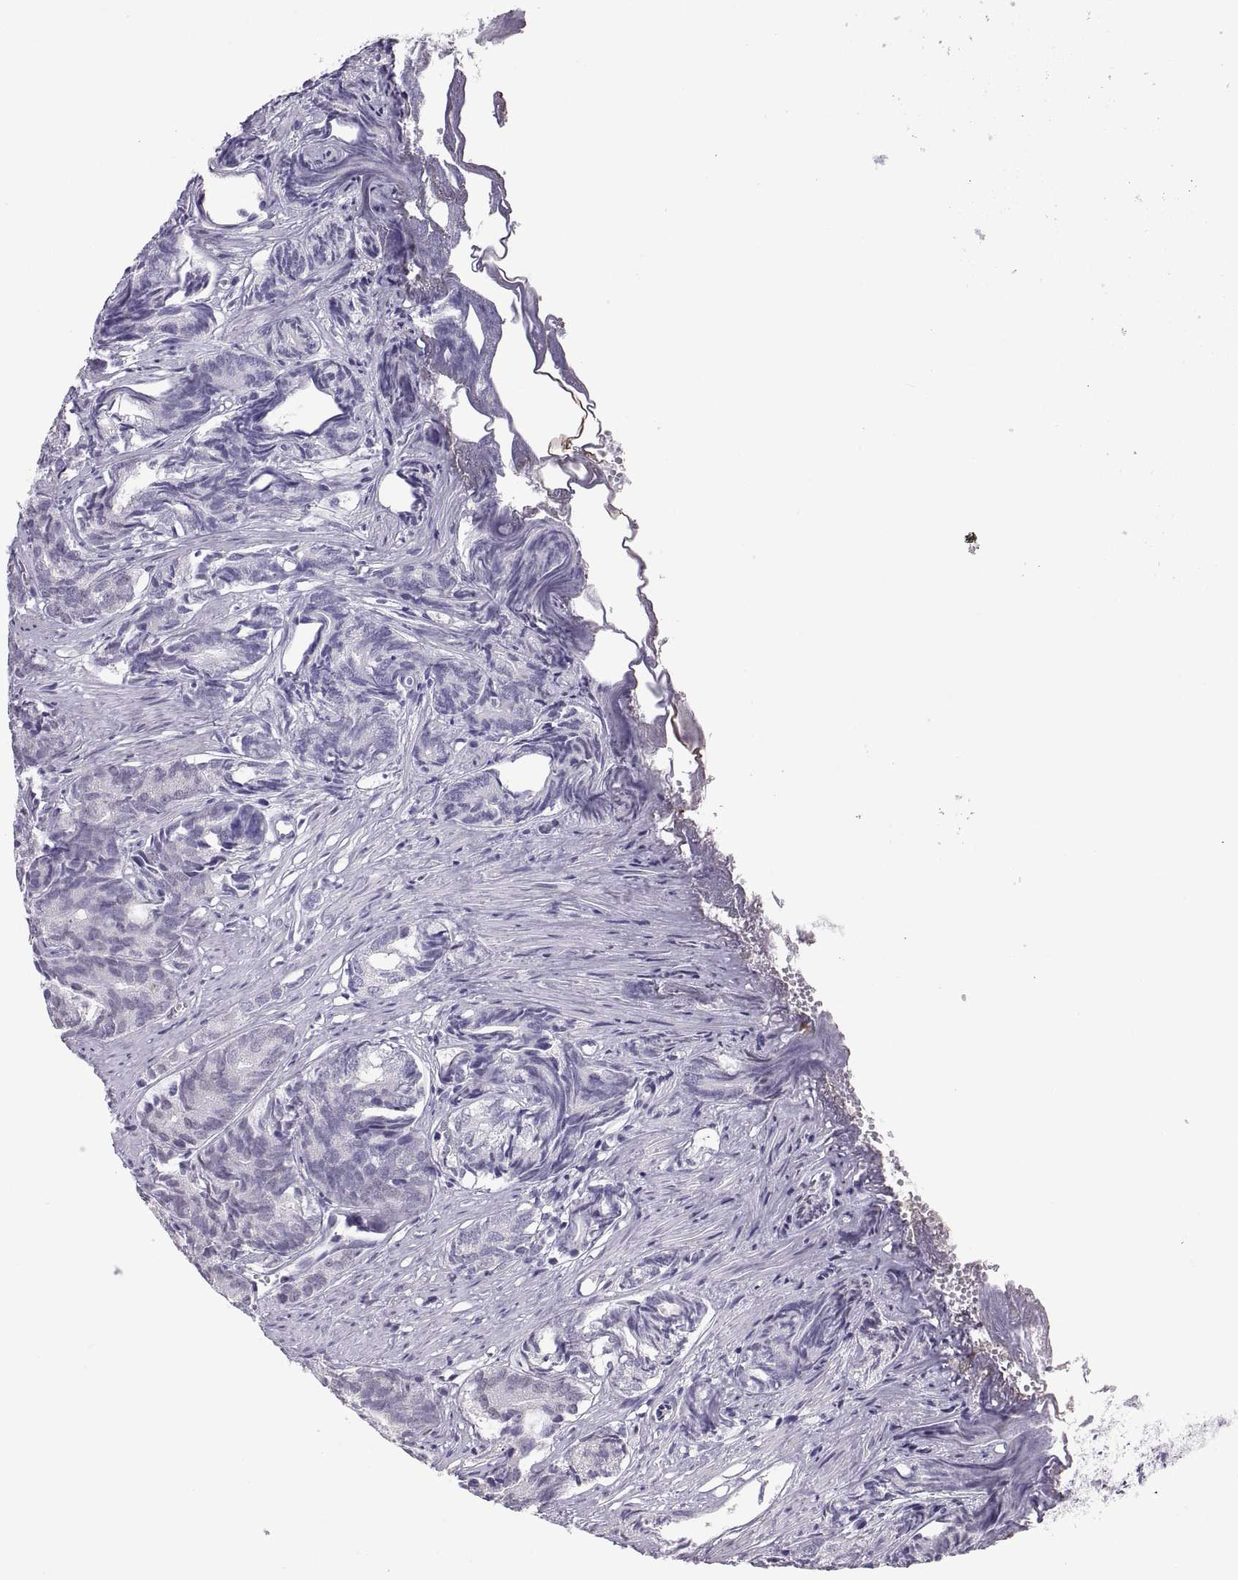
{"staining": {"intensity": "negative", "quantity": "none", "location": "none"}, "tissue": "prostate cancer", "cell_type": "Tumor cells", "image_type": "cancer", "snomed": [{"axis": "morphology", "description": "Adenocarcinoma, High grade"}, {"axis": "topography", "description": "Prostate"}], "caption": "There is no significant staining in tumor cells of prostate cancer.", "gene": "CARTPT", "patient": {"sex": "male", "age": 84}}